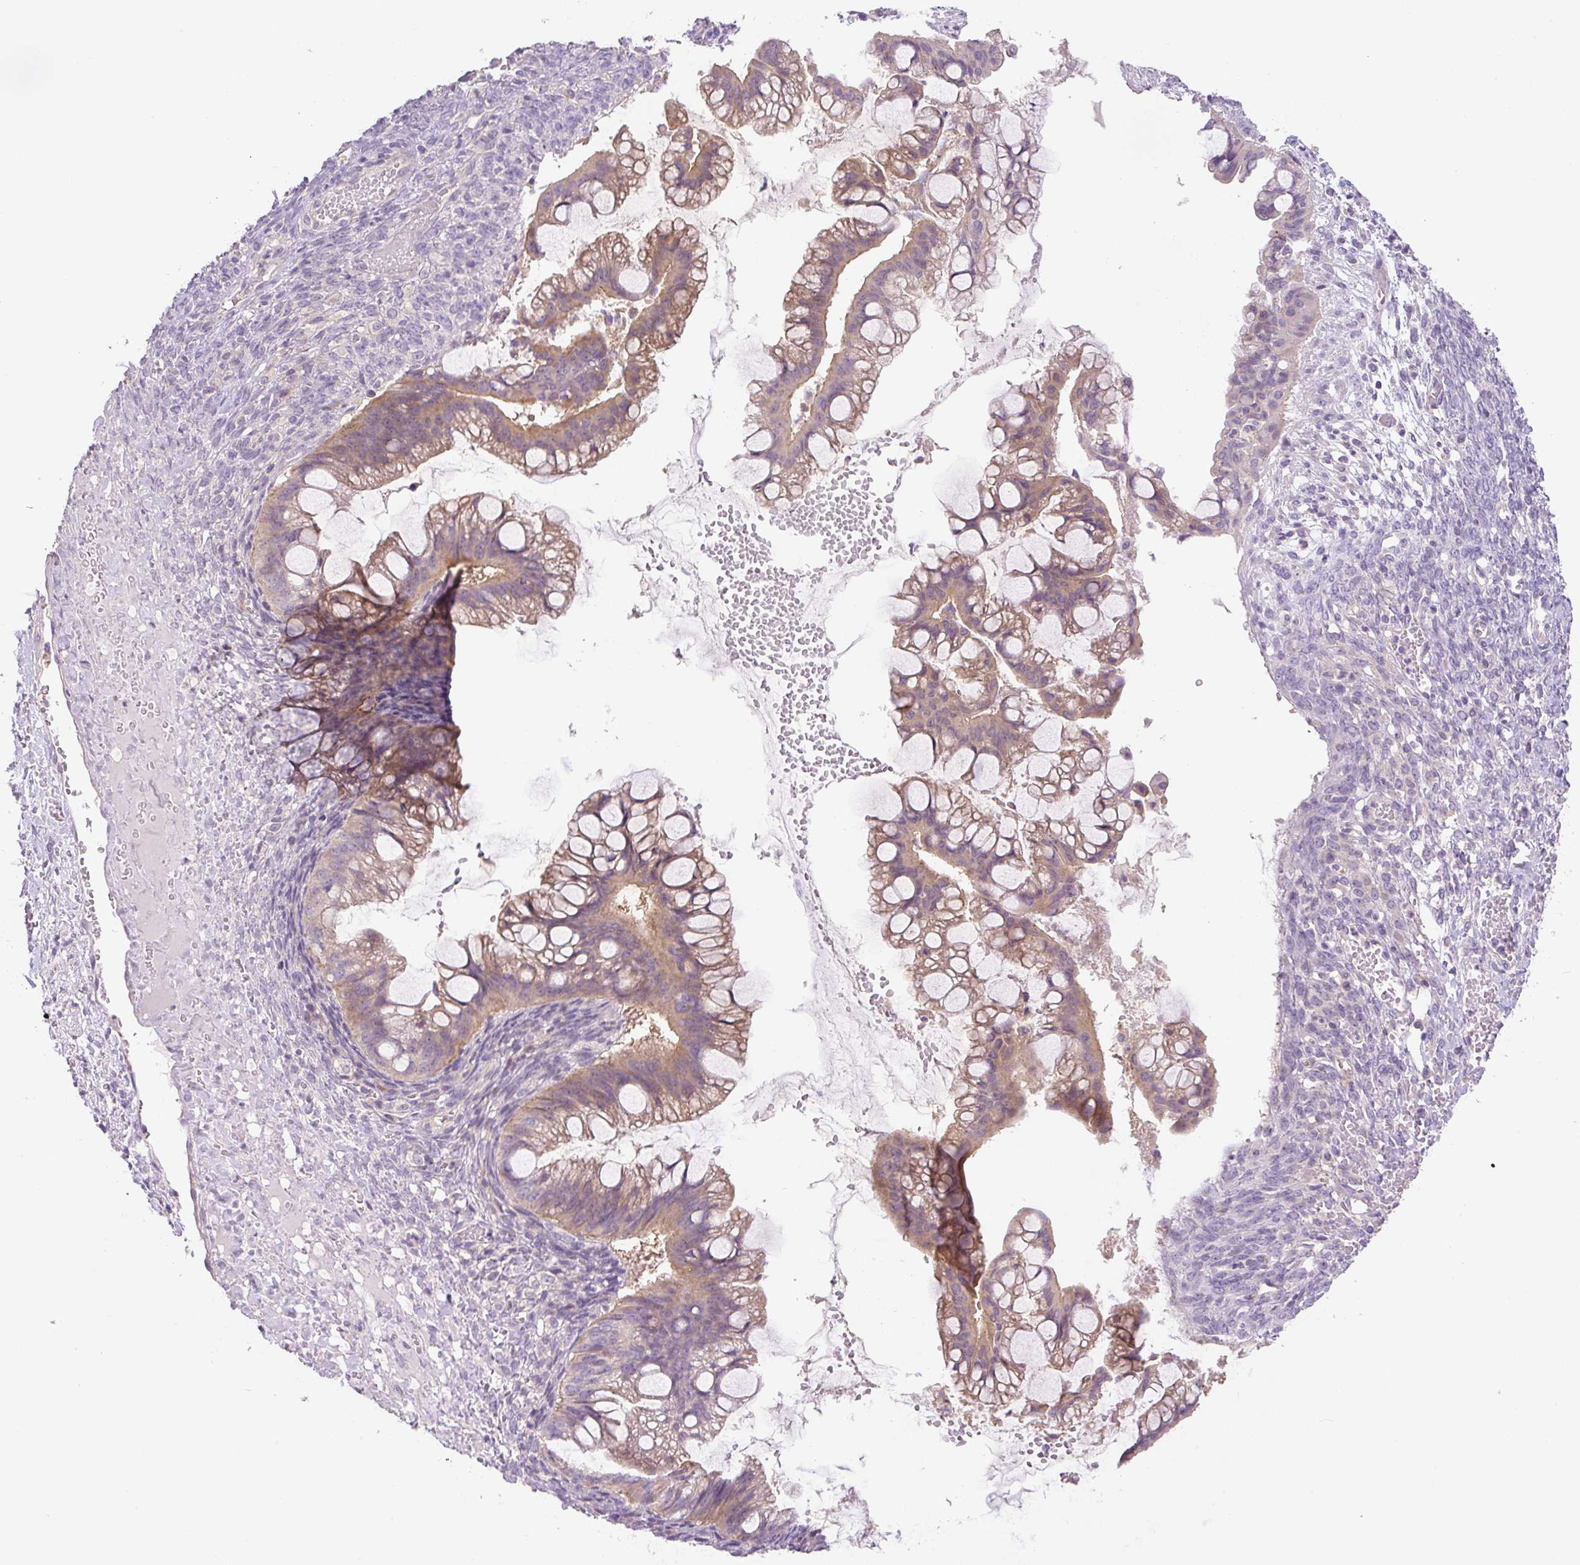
{"staining": {"intensity": "weak", "quantity": "25%-75%", "location": "cytoplasmic/membranous"}, "tissue": "ovarian cancer", "cell_type": "Tumor cells", "image_type": "cancer", "snomed": [{"axis": "morphology", "description": "Cystadenocarcinoma, mucinous, NOS"}, {"axis": "topography", "description": "Ovary"}], "caption": "High-magnification brightfield microscopy of ovarian cancer stained with DAB (brown) and counterstained with hematoxylin (blue). tumor cells exhibit weak cytoplasmic/membranous staining is seen in about25%-75% of cells.", "gene": "UBL3", "patient": {"sex": "female", "age": 73}}